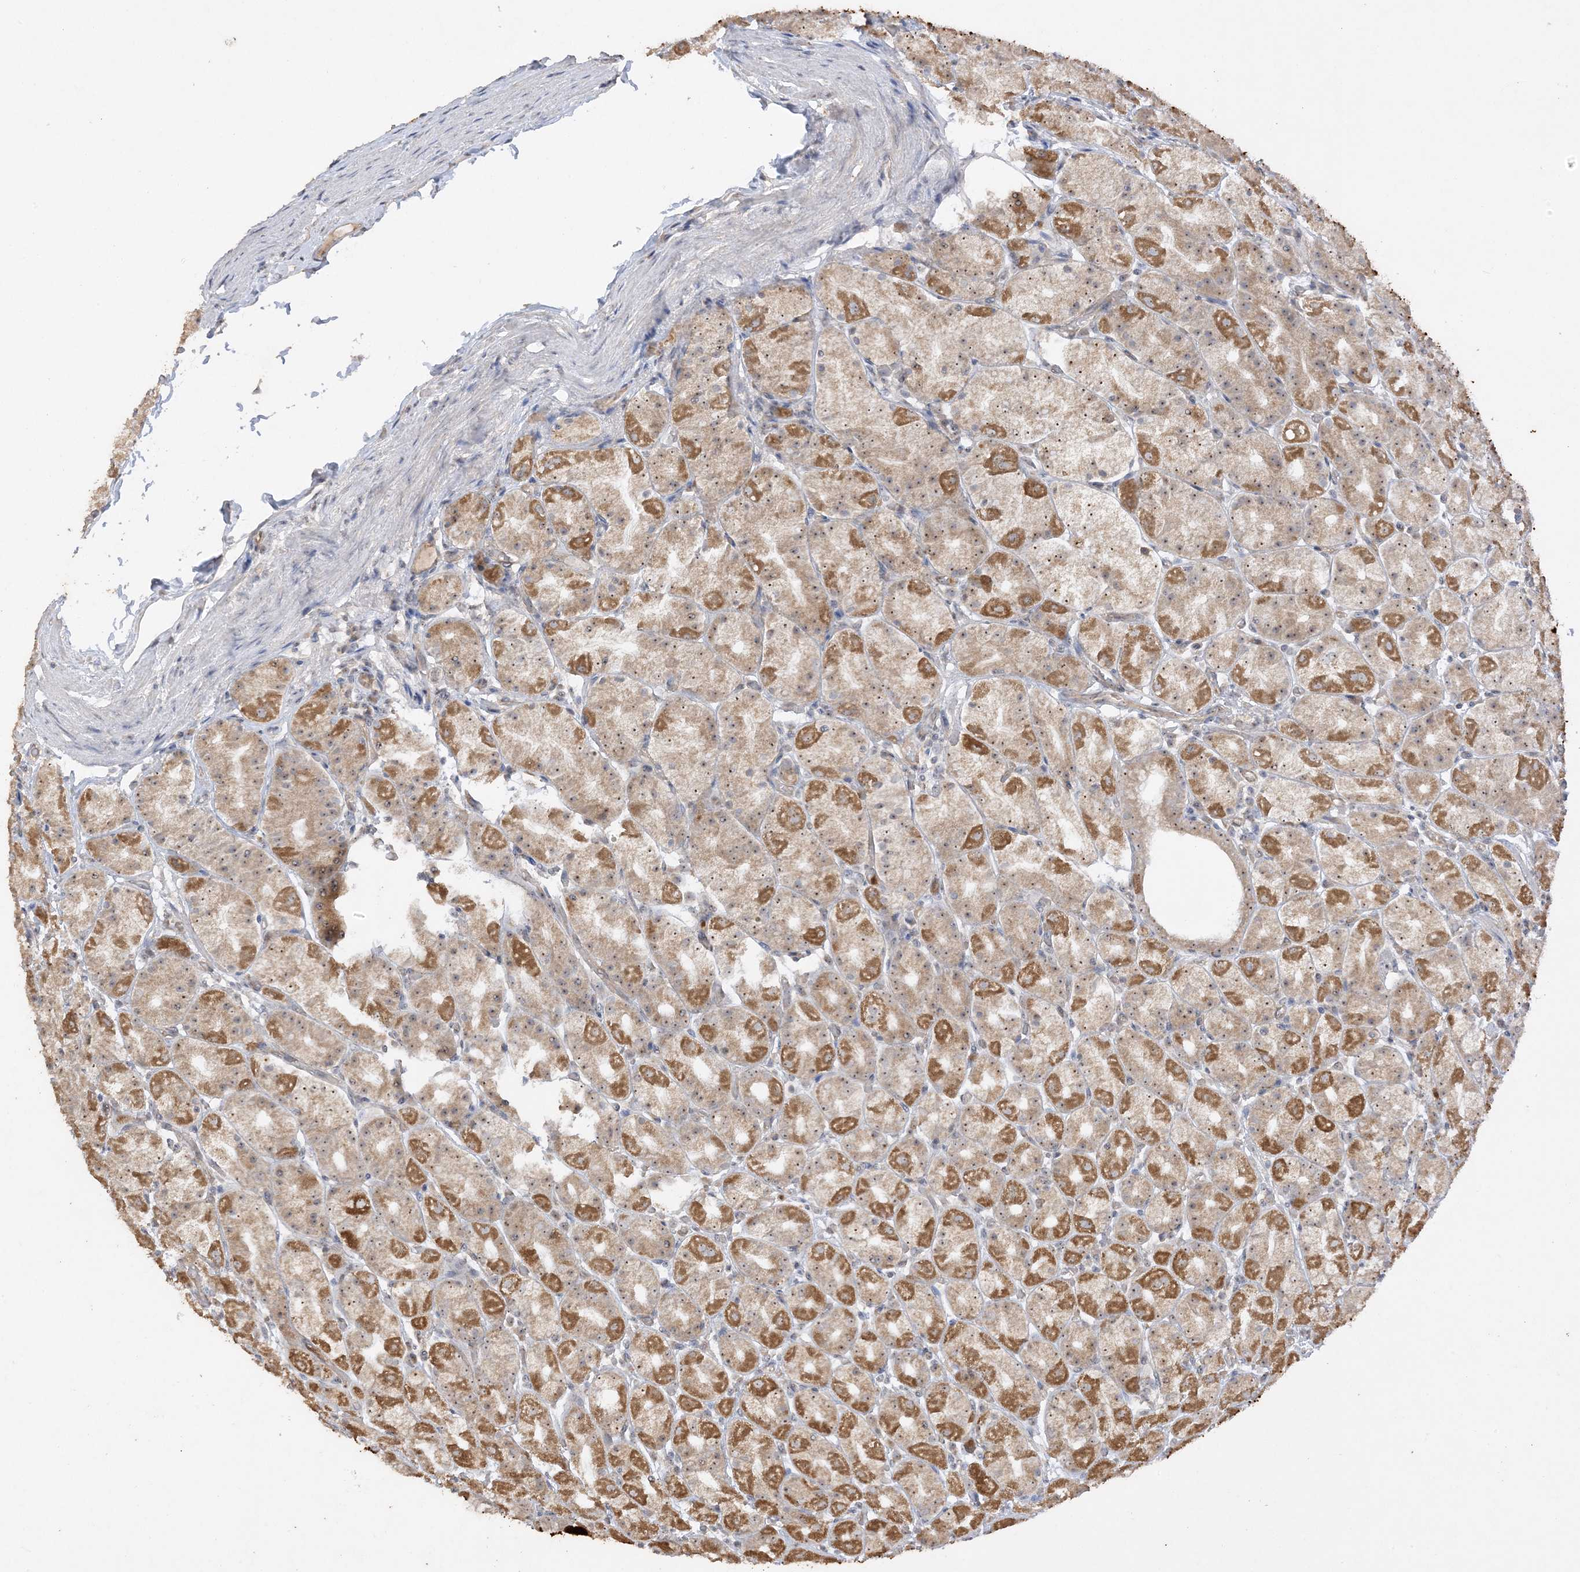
{"staining": {"intensity": "moderate", "quantity": ">75%", "location": "cytoplasmic/membranous,nuclear"}, "tissue": "stomach", "cell_type": "Glandular cells", "image_type": "normal", "snomed": [{"axis": "morphology", "description": "Normal tissue, NOS"}, {"axis": "topography", "description": "Stomach, upper"}], "caption": "IHC staining of normal stomach, which displays medium levels of moderate cytoplasmic/membranous,nuclear positivity in approximately >75% of glandular cells indicating moderate cytoplasmic/membranous,nuclear protein positivity. The staining was performed using DAB (3,3'-diaminobenzidine) (brown) for protein detection and nuclei were counterstained in hematoxylin (blue).", "gene": "DDX18", "patient": {"sex": "male", "age": 68}}